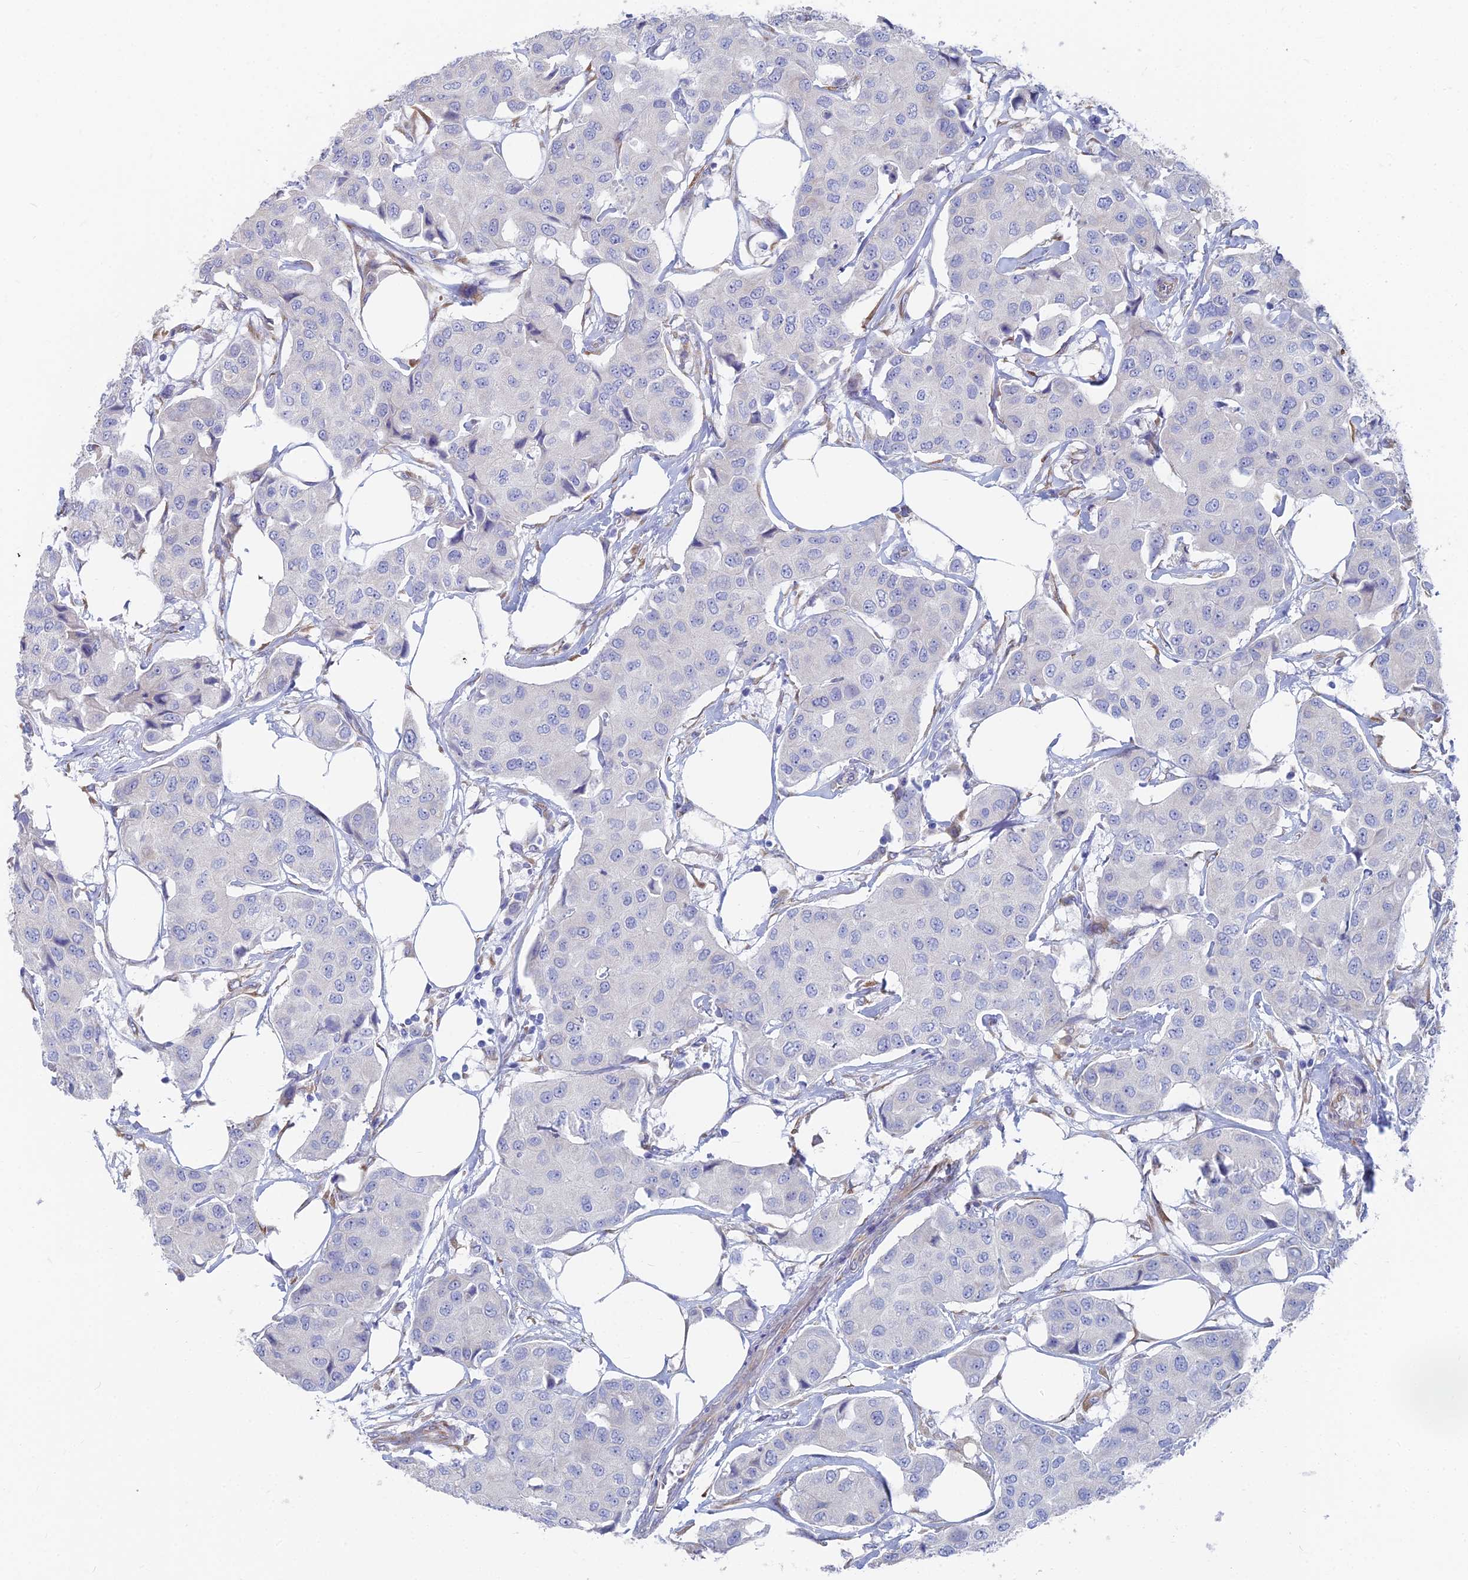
{"staining": {"intensity": "negative", "quantity": "none", "location": "none"}, "tissue": "breast cancer", "cell_type": "Tumor cells", "image_type": "cancer", "snomed": [{"axis": "morphology", "description": "Duct carcinoma"}, {"axis": "topography", "description": "Breast"}], "caption": "DAB immunohistochemical staining of human intraductal carcinoma (breast) reveals no significant positivity in tumor cells. Nuclei are stained in blue.", "gene": "TNNT3", "patient": {"sex": "female", "age": 80}}